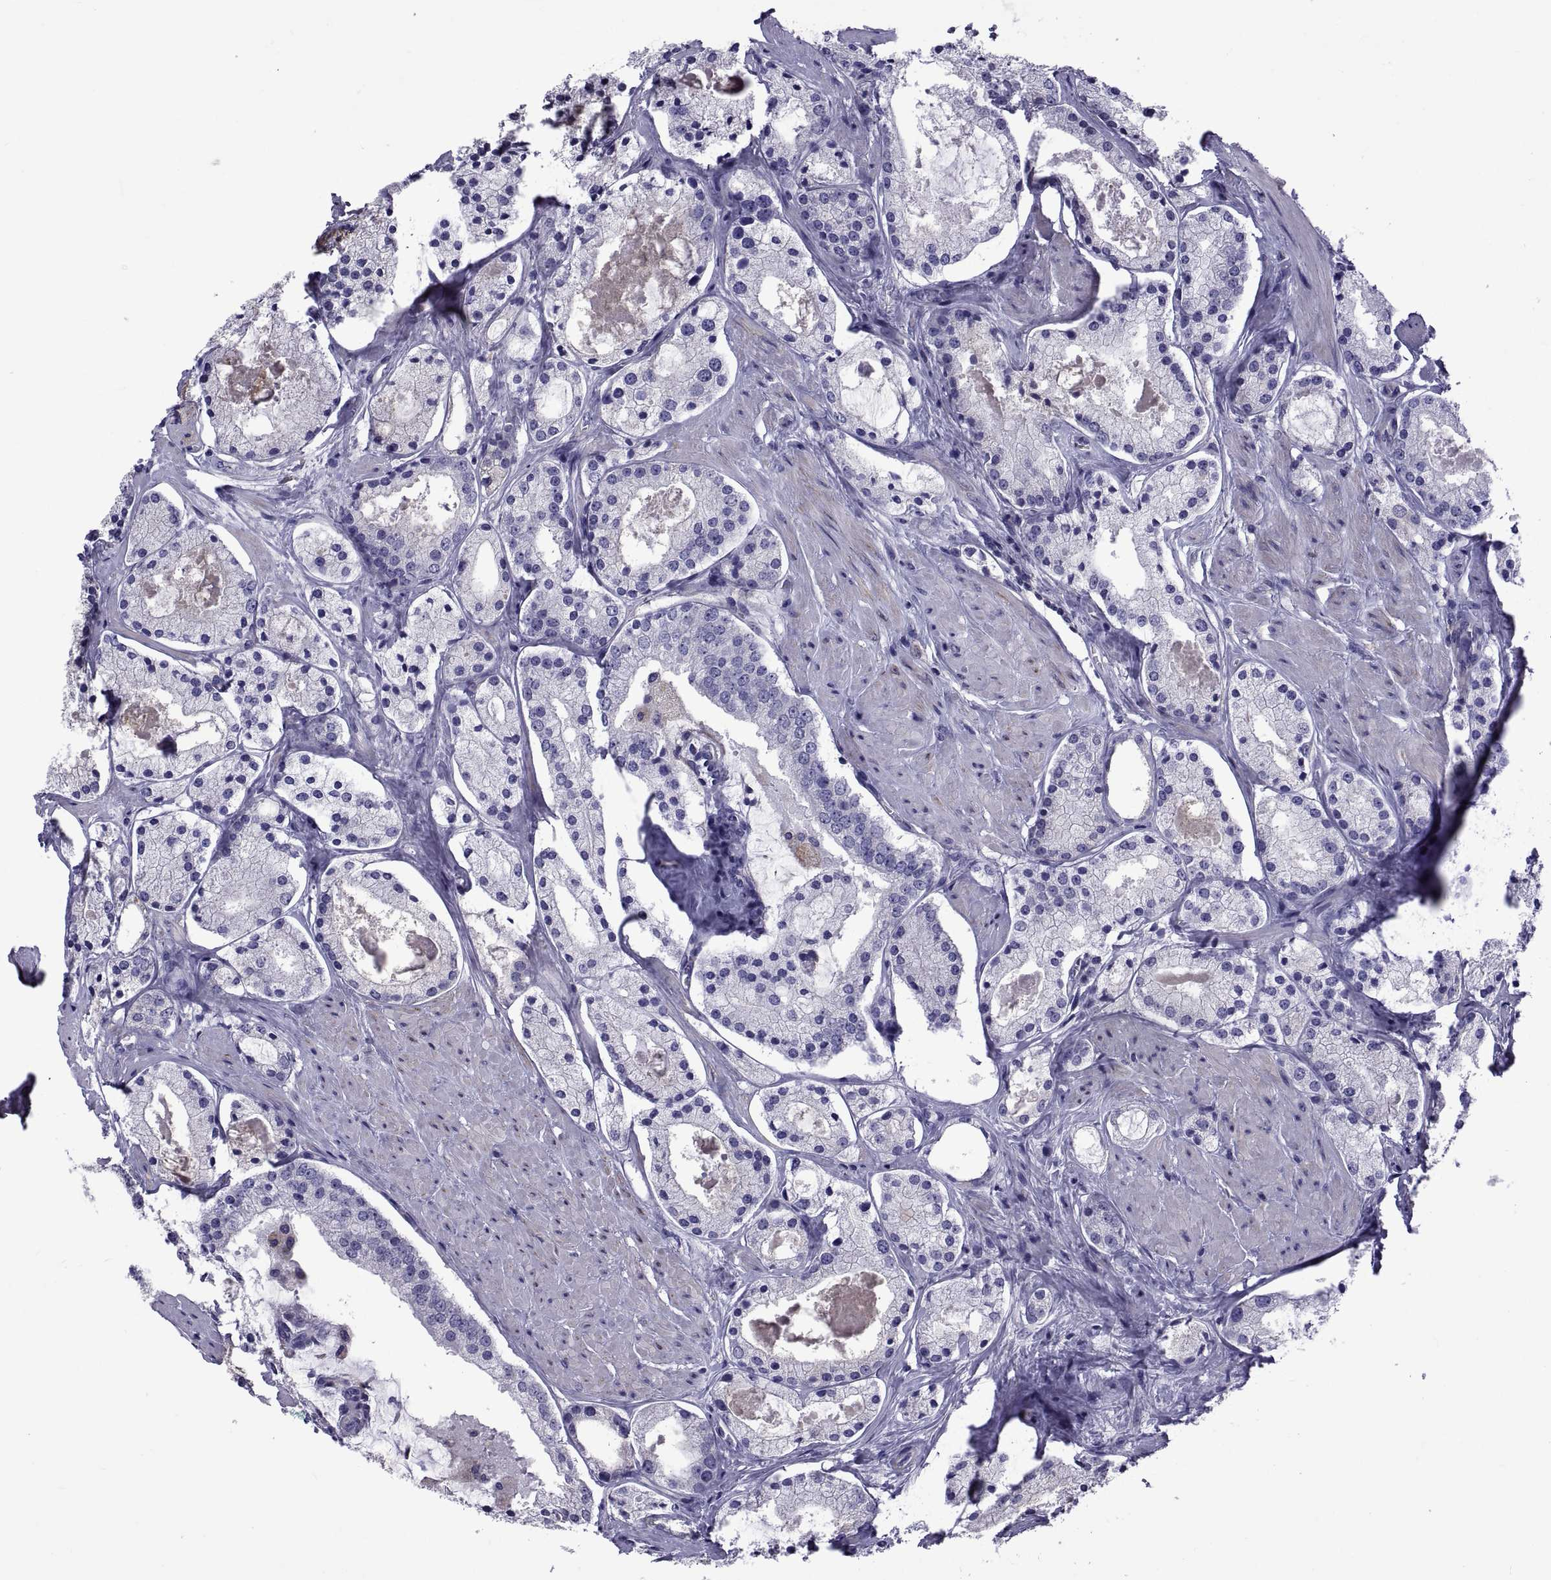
{"staining": {"intensity": "negative", "quantity": "none", "location": "none"}, "tissue": "prostate cancer", "cell_type": "Tumor cells", "image_type": "cancer", "snomed": [{"axis": "morphology", "description": "Adenocarcinoma, NOS"}, {"axis": "morphology", "description": "Adenocarcinoma, High grade"}, {"axis": "topography", "description": "Prostate"}], "caption": "There is no significant positivity in tumor cells of prostate cancer (adenocarcinoma).", "gene": "TMC3", "patient": {"sex": "male", "age": 64}}